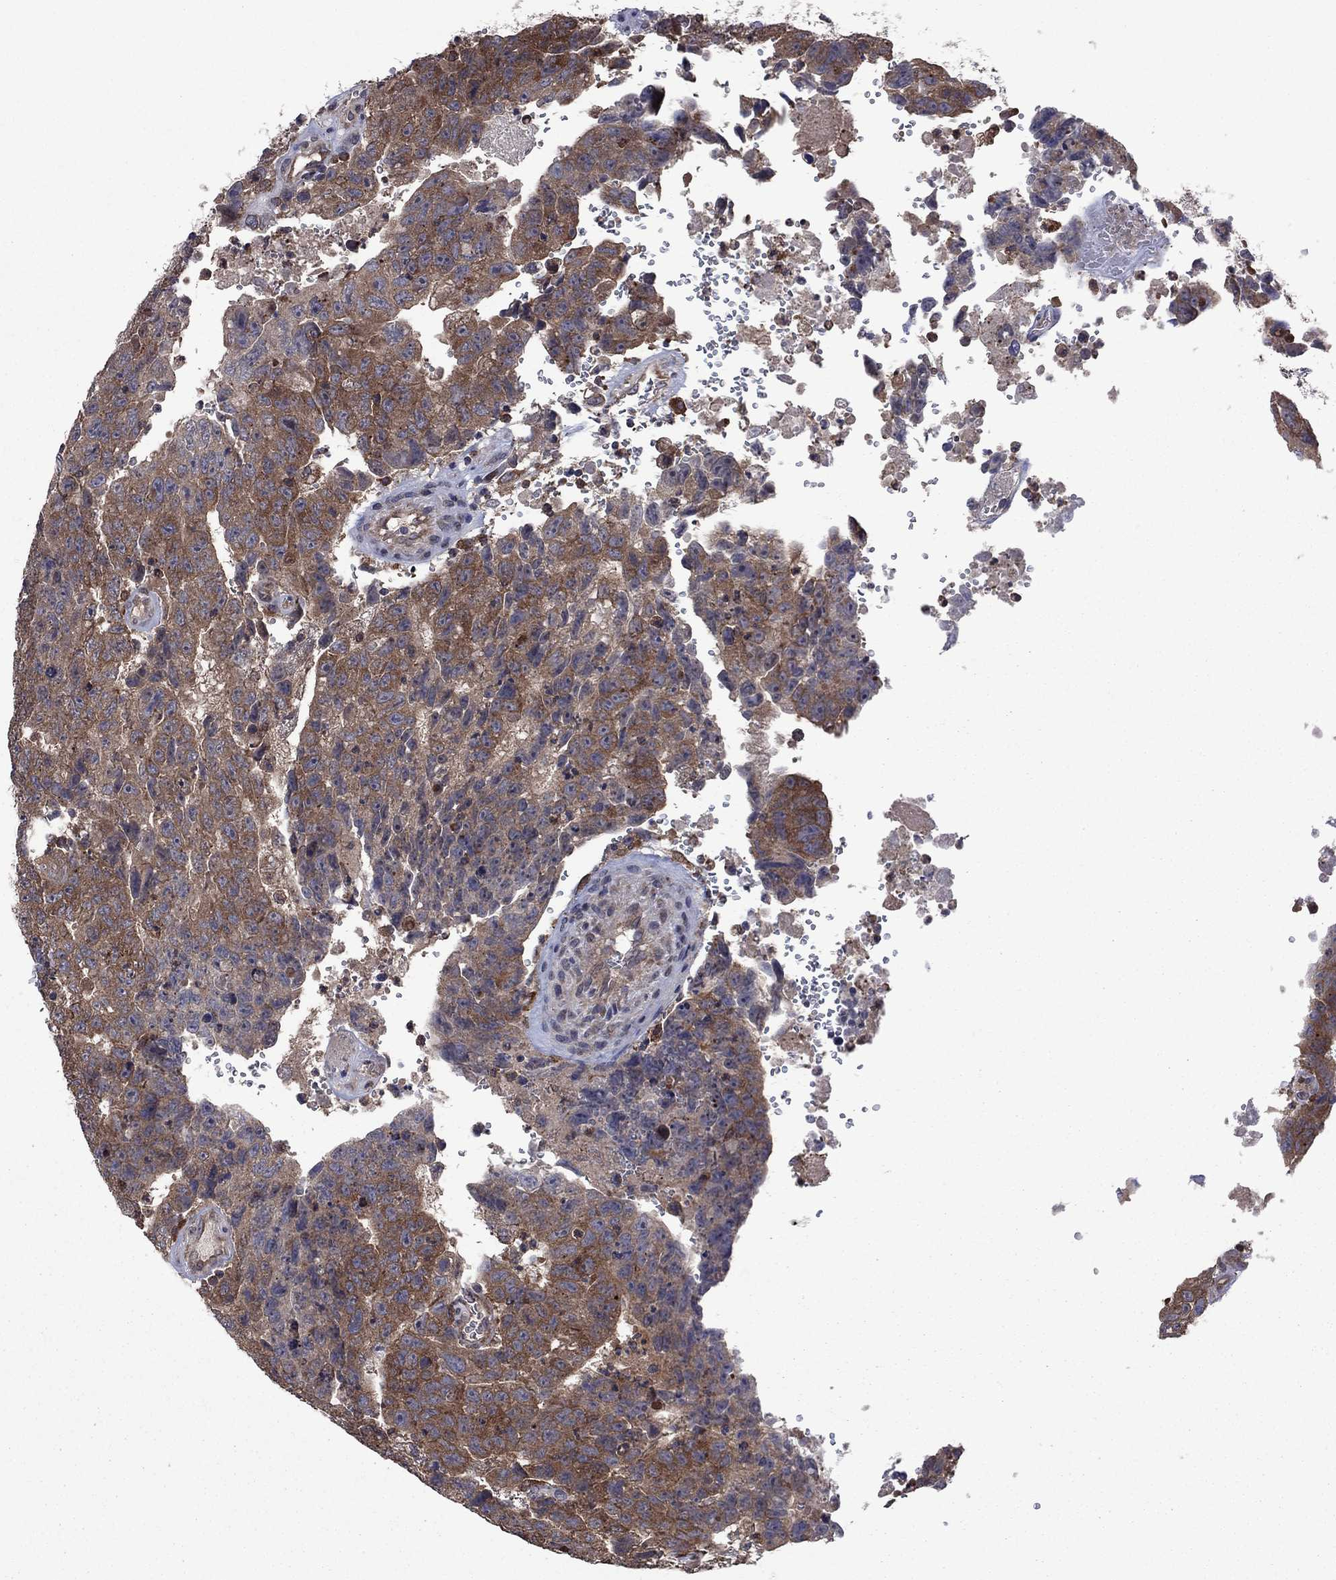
{"staining": {"intensity": "moderate", "quantity": ">75%", "location": "cytoplasmic/membranous"}, "tissue": "testis cancer", "cell_type": "Tumor cells", "image_type": "cancer", "snomed": [{"axis": "morphology", "description": "Carcinoma, Embryonal, NOS"}, {"axis": "topography", "description": "Testis"}], "caption": "Immunohistochemical staining of human embryonal carcinoma (testis) displays medium levels of moderate cytoplasmic/membranous expression in approximately >75% of tumor cells. (brown staining indicates protein expression, while blue staining denotes nuclei).", "gene": "MEA1", "patient": {"sex": "male", "age": 24}}